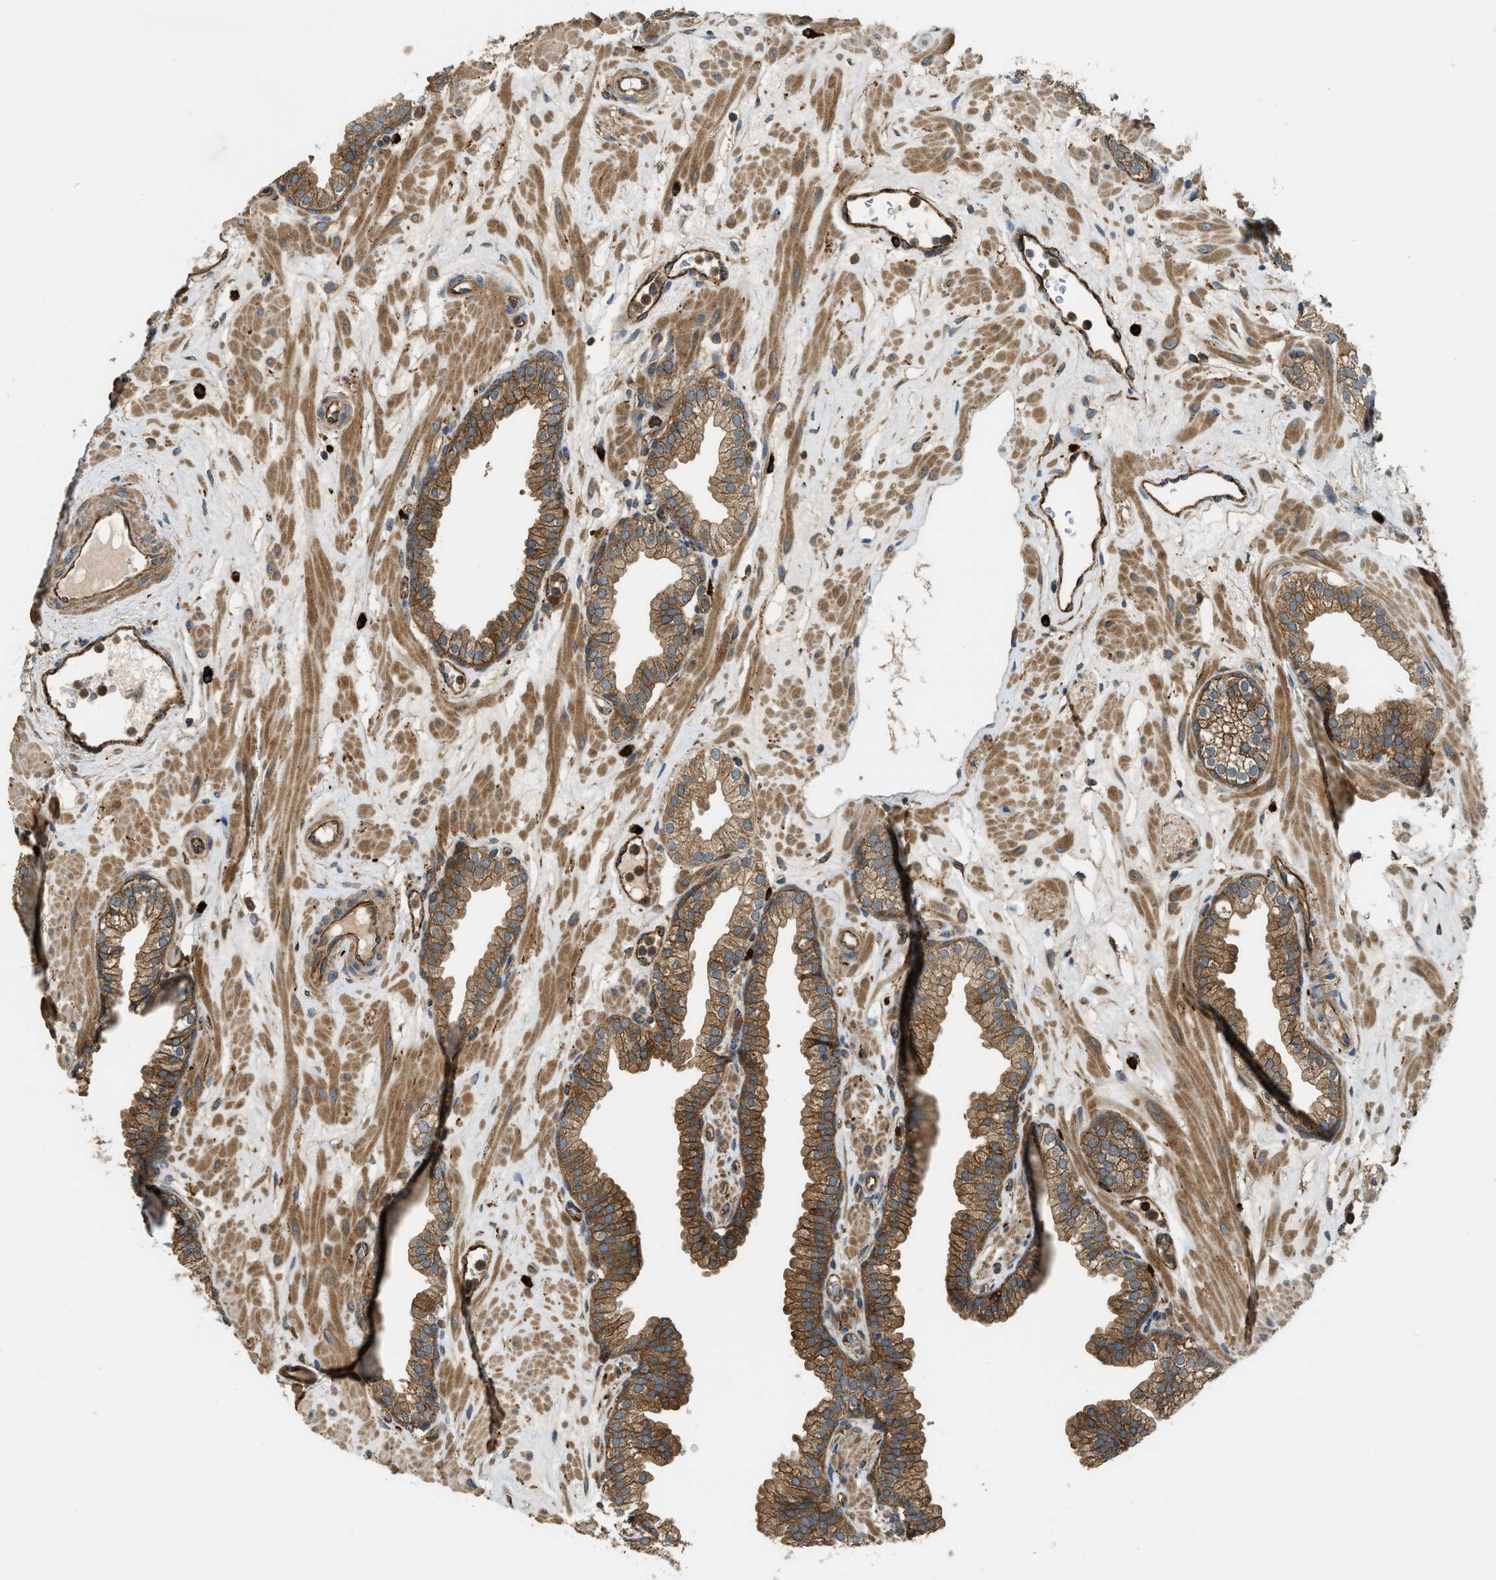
{"staining": {"intensity": "moderate", "quantity": ">75%", "location": "cytoplasmic/membranous"}, "tissue": "prostate", "cell_type": "Glandular cells", "image_type": "normal", "snomed": [{"axis": "morphology", "description": "Normal tissue, NOS"}, {"axis": "morphology", "description": "Urothelial carcinoma, Low grade"}, {"axis": "topography", "description": "Urinary bladder"}, {"axis": "topography", "description": "Prostate"}], "caption": "High-magnification brightfield microscopy of unremarkable prostate stained with DAB (3,3'-diaminobenzidine) (brown) and counterstained with hematoxylin (blue). glandular cells exhibit moderate cytoplasmic/membranous expression is present in about>75% of cells. (Brightfield microscopy of DAB IHC at high magnification).", "gene": "BAG4", "patient": {"sex": "male", "age": 60}}